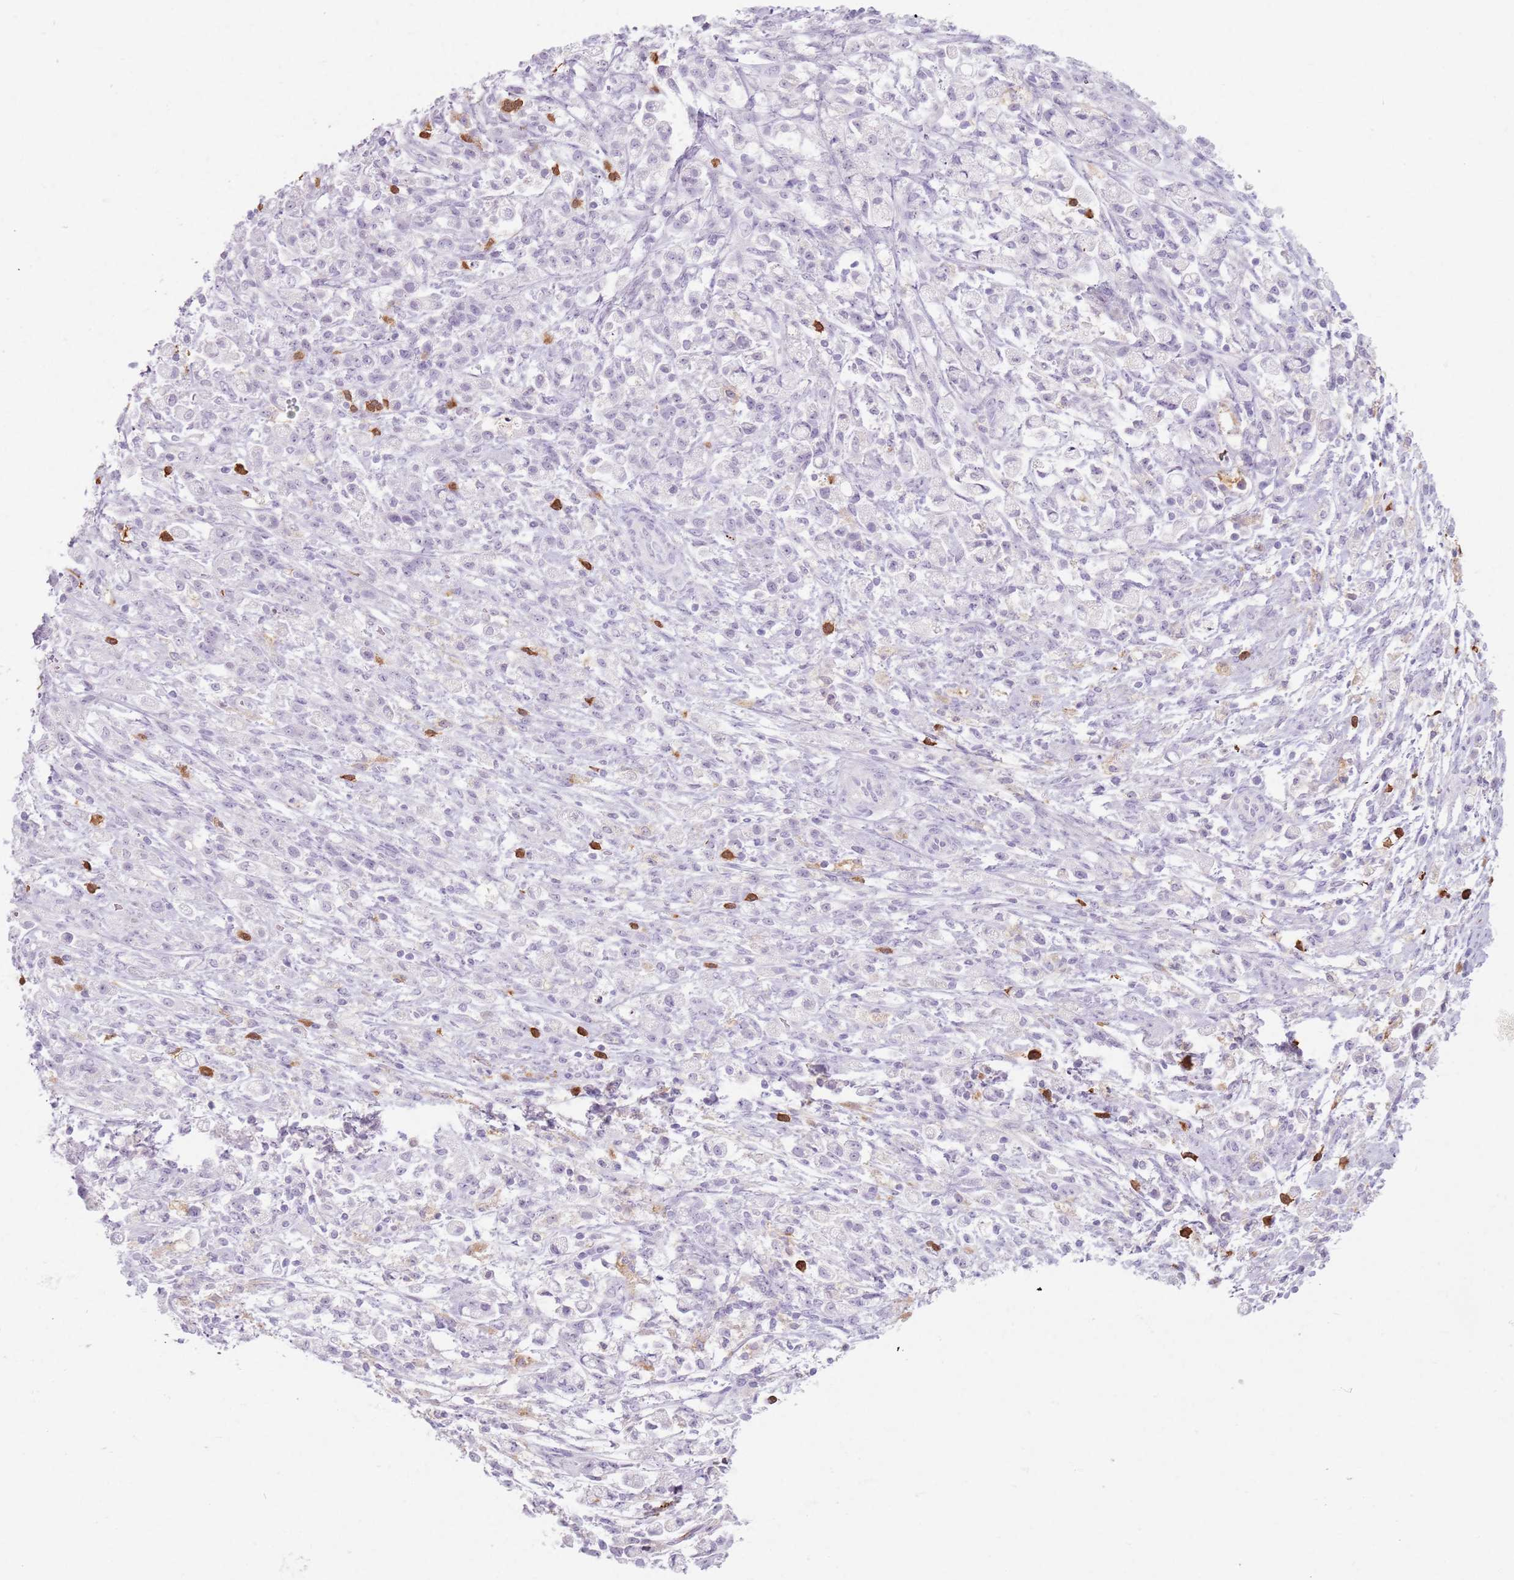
{"staining": {"intensity": "negative", "quantity": "none", "location": "none"}, "tissue": "stomach cancer", "cell_type": "Tumor cells", "image_type": "cancer", "snomed": [{"axis": "morphology", "description": "Adenocarcinoma, NOS"}, {"axis": "topography", "description": "Stomach"}], "caption": "Adenocarcinoma (stomach) was stained to show a protein in brown. There is no significant expression in tumor cells. The staining was performed using DAB (3,3'-diaminobenzidine) to visualize the protein expression in brown, while the nuclei were stained in blue with hematoxylin (Magnification: 20x).", "gene": "GDPGP1", "patient": {"sex": "female", "age": 60}}